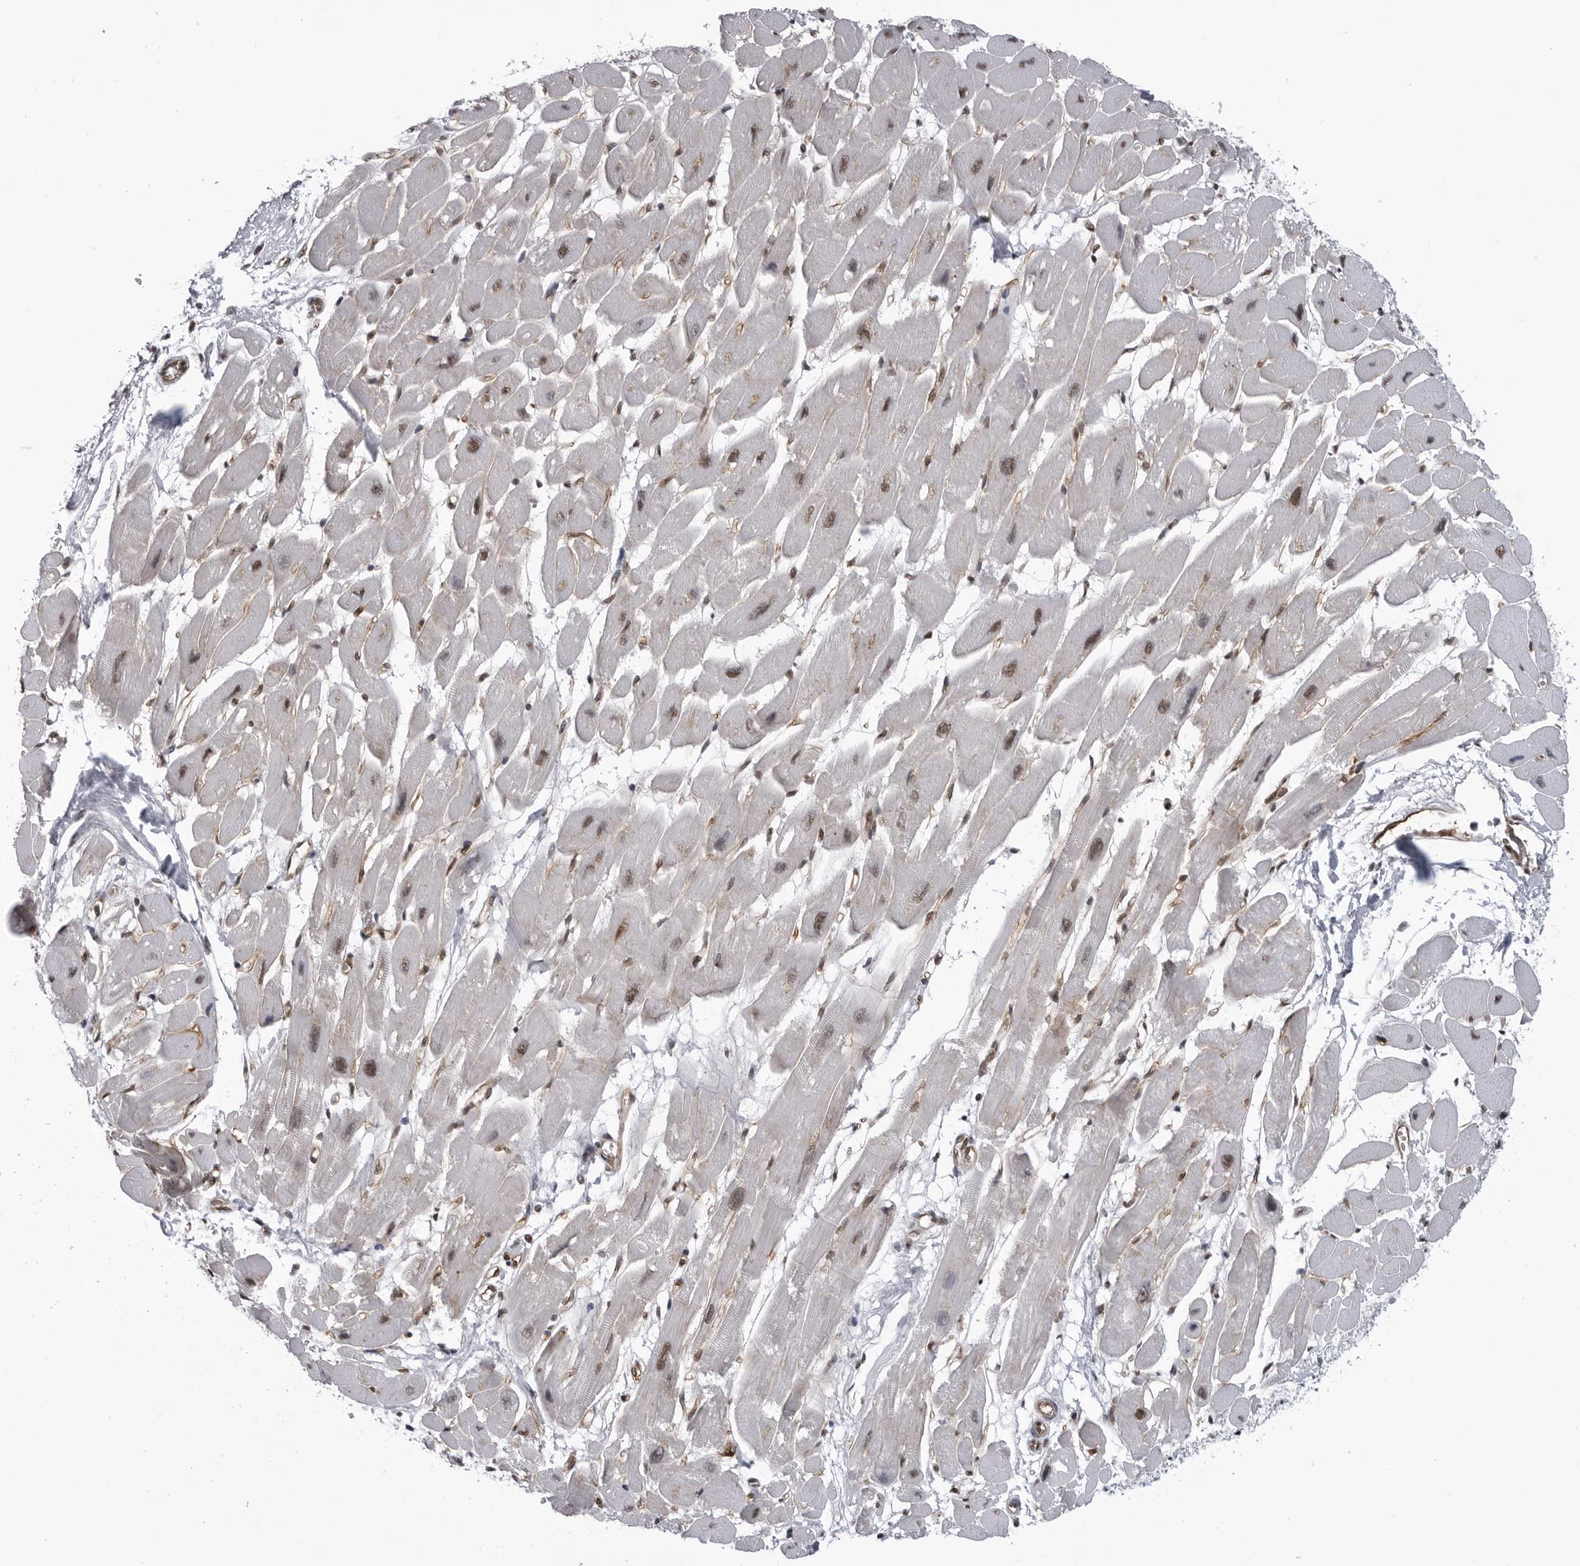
{"staining": {"intensity": "moderate", "quantity": "25%-75%", "location": "nuclear"}, "tissue": "heart muscle", "cell_type": "Cardiomyocytes", "image_type": "normal", "snomed": [{"axis": "morphology", "description": "Normal tissue, NOS"}, {"axis": "topography", "description": "Heart"}], "caption": "Moderate nuclear protein expression is present in about 25%-75% of cardiomyocytes in heart muscle. Using DAB (brown) and hematoxylin (blue) stains, captured at high magnification using brightfield microscopy.", "gene": "RNF26", "patient": {"sex": "female", "age": 54}}